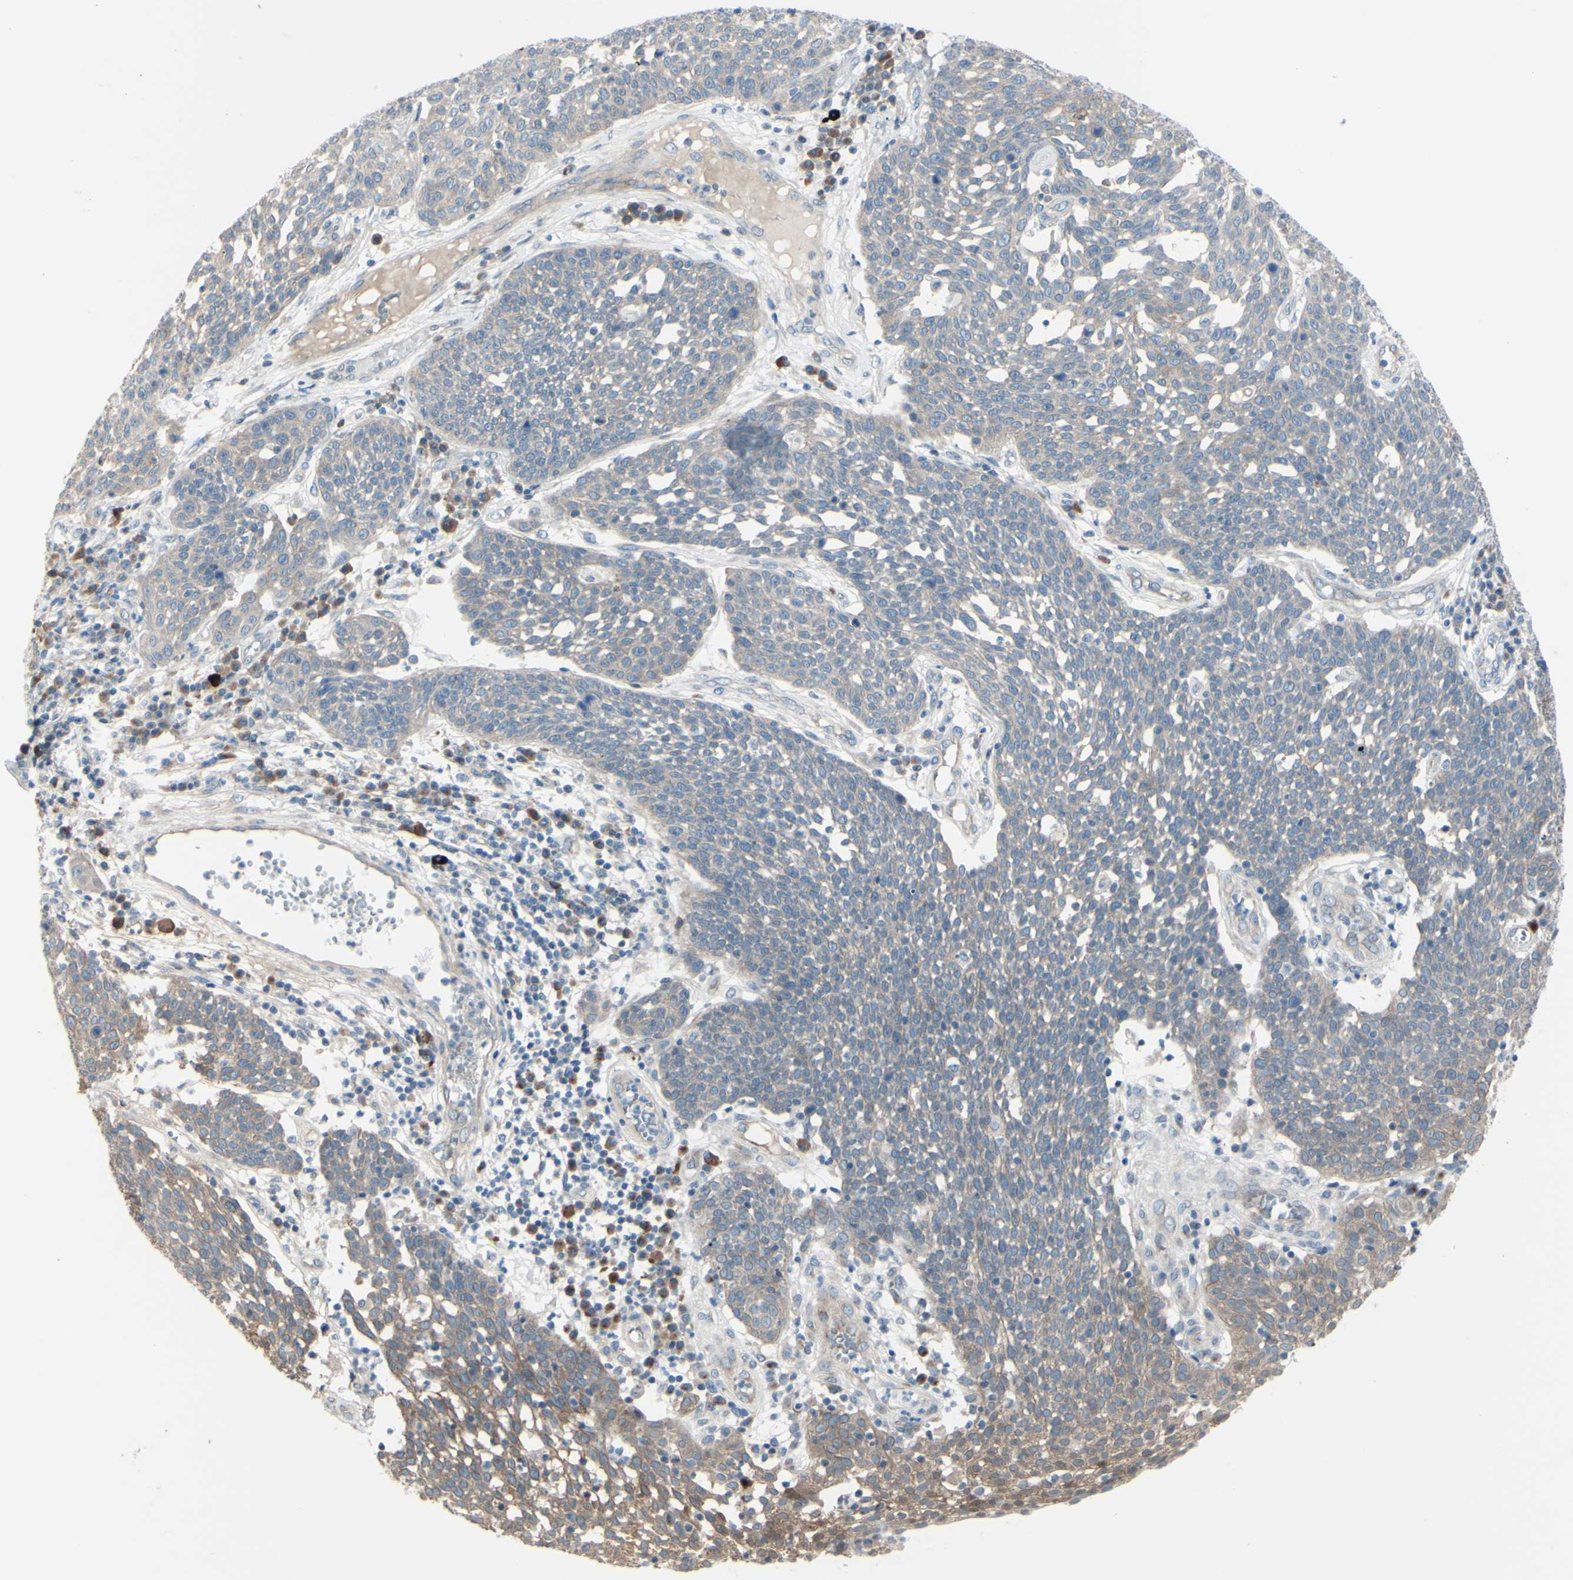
{"staining": {"intensity": "moderate", "quantity": "25%-75%", "location": "cytoplasmic/membranous"}, "tissue": "cervical cancer", "cell_type": "Tumor cells", "image_type": "cancer", "snomed": [{"axis": "morphology", "description": "Squamous cell carcinoma, NOS"}, {"axis": "topography", "description": "Cervix"}], "caption": "The image displays a brown stain indicating the presence of a protein in the cytoplasmic/membranous of tumor cells in cervical squamous cell carcinoma.", "gene": "LRRK1", "patient": {"sex": "female", "age": 34}}